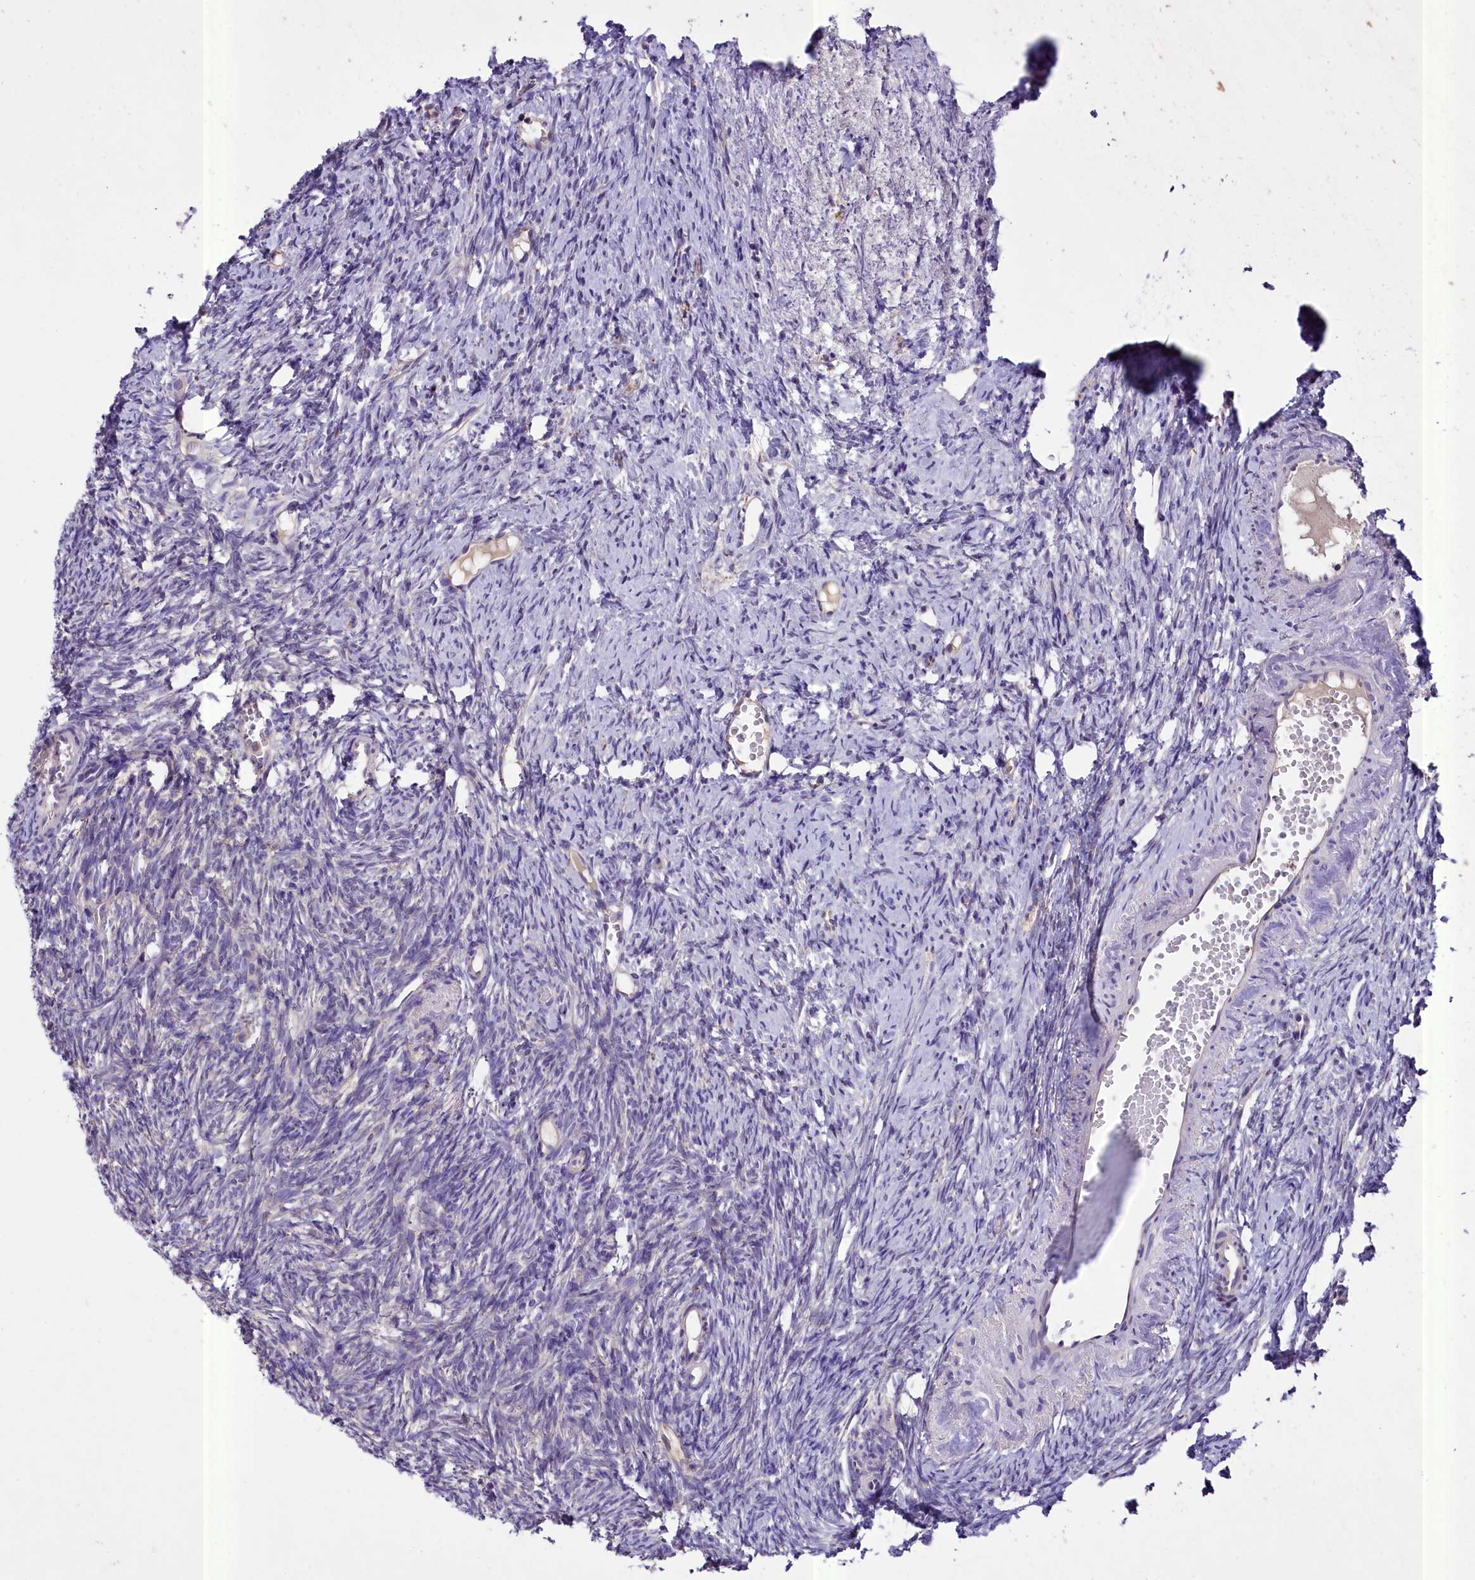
{"staining": {"intensity": "moderate", "quantity": ">75%", "location": "cytoplasmic/membranous"}, "tissue": "ovary", "cell_type": "Follicle cells", "image_type": "normal", "snomed": [{"axis": "morphology", "description": "Normal tissue, NOS"}, {"axis": "topography", "description": "Ovary"}], "caption": "This is a histology image of IHC staining of normal ovary, which shows moderate expression in the cytoplasmic/membranous of follicle cells.", "gene": "PEMT", "patient": {"sex": "female", "age": 51}}